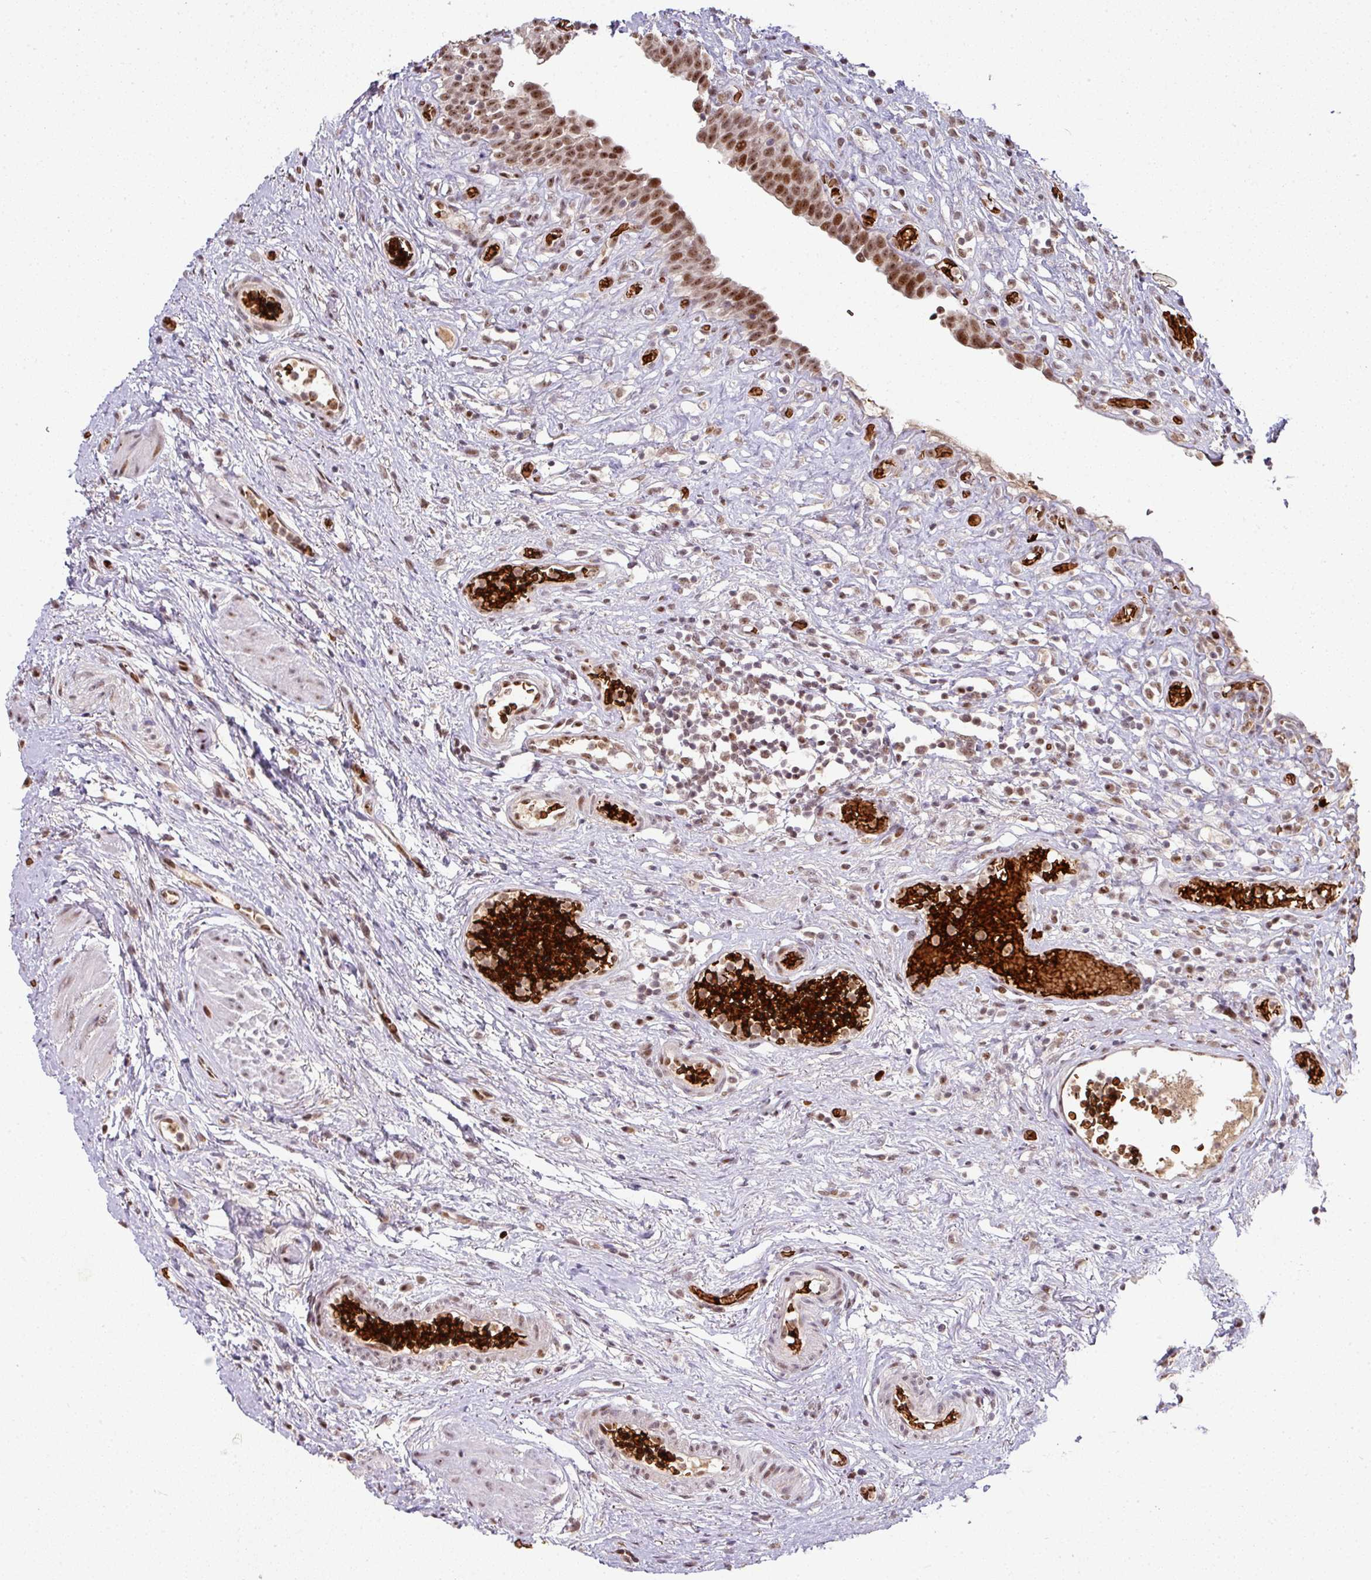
{"staining": {"intensity": "moderate", "quantity": ">75%", "location": "nuclear"}, "tissue": "urinary bladder", "cell_type": "Urothelial cells", "image_type": "normal", "snomed": [{"axis": "morphology", "description": "Normal tissue, NOS"}, {"axis": "topography", "description": "Urinary bladder"}], "caption": "A brown stain labels moderate nuclear expression of a protein in urothelial cells of benign urinary bladder.", "gene": "NEIL1", "patient": {"sex": "male", "age": 71}}